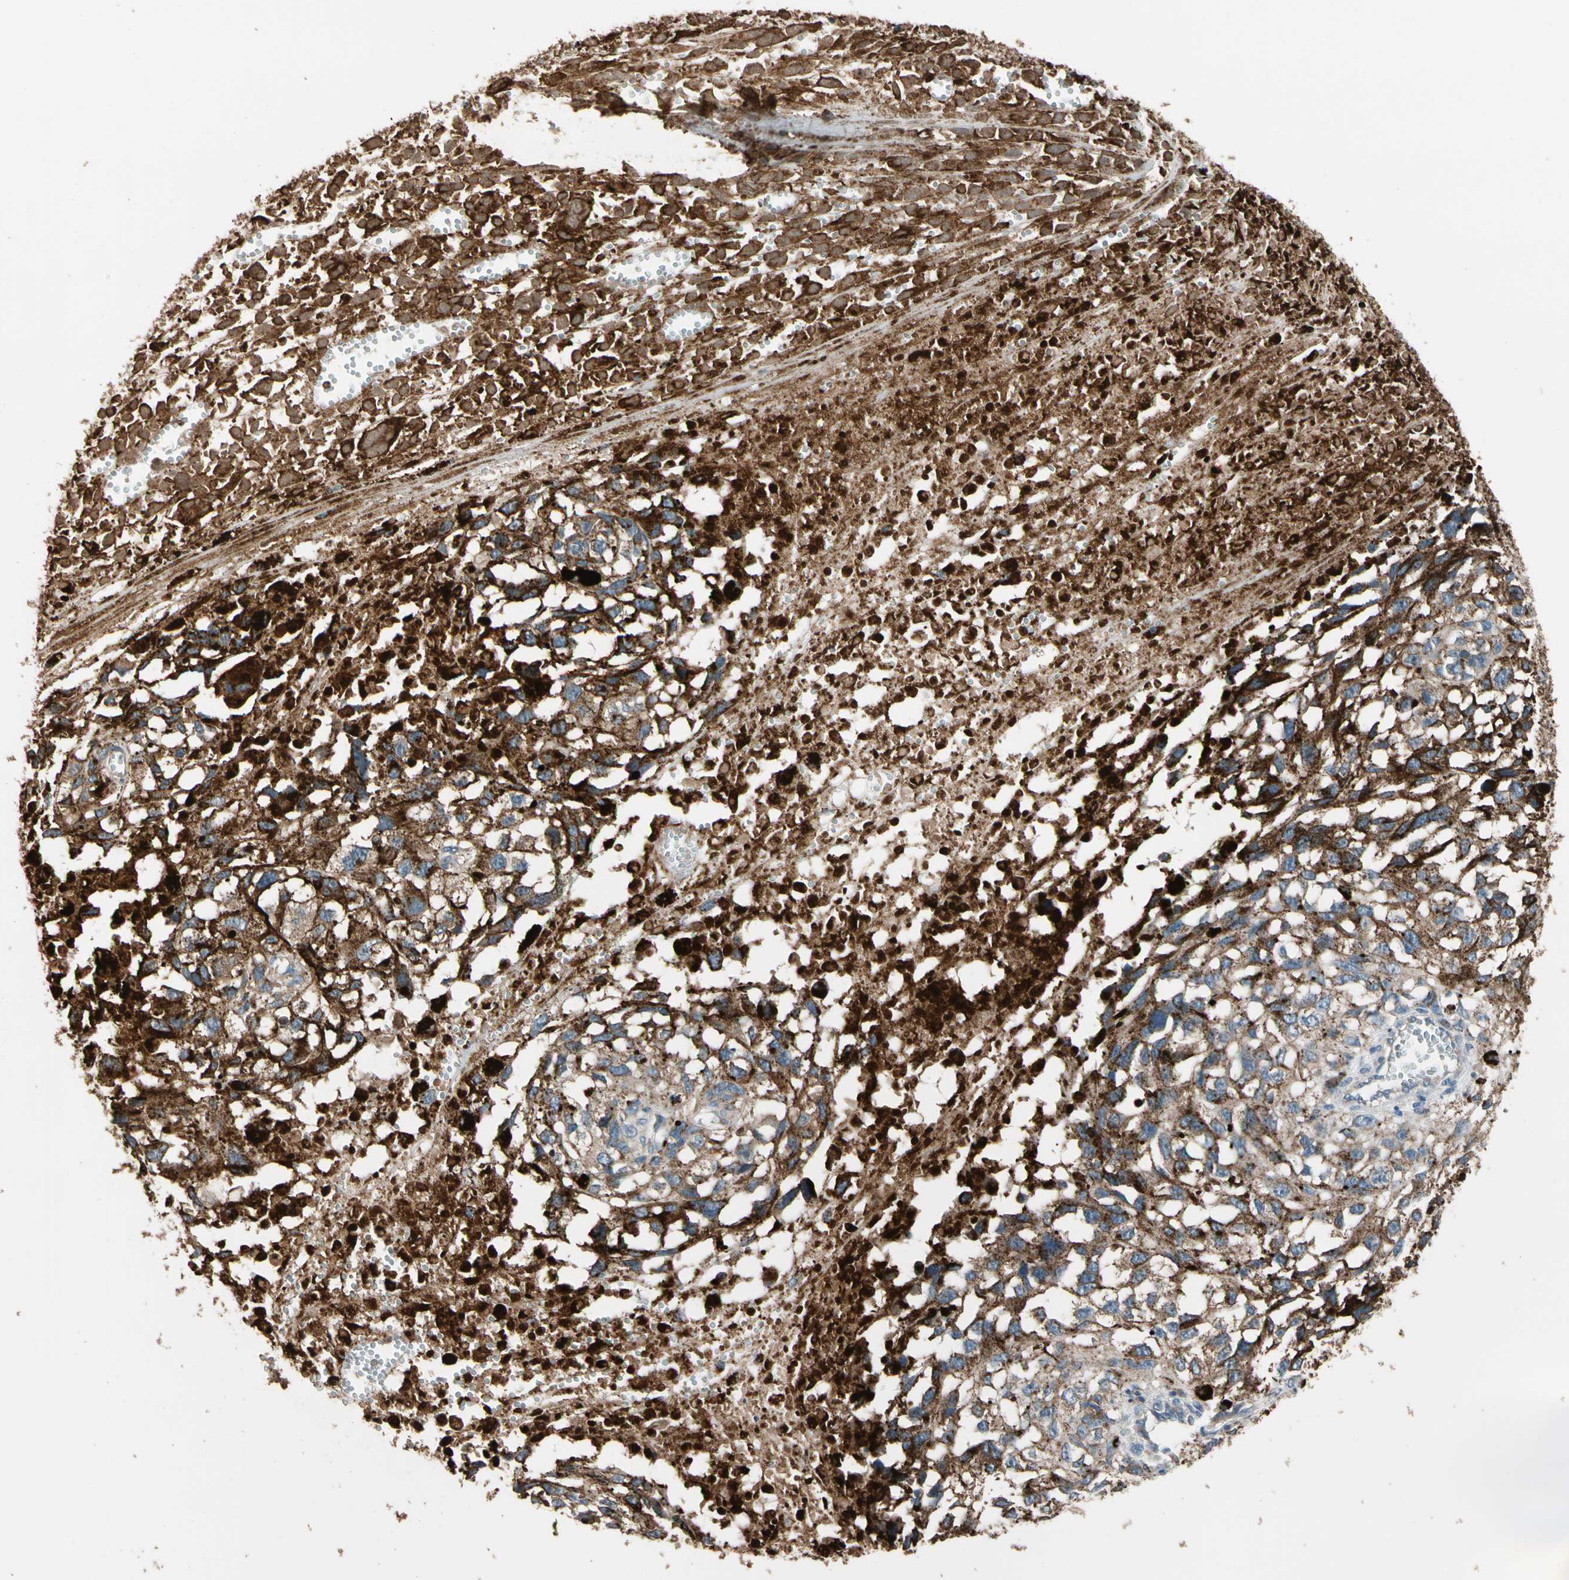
{"staining": {"intensity": "moderate", "quantity": "25%-75%", "location": "cytoplasmic/membranous"}, "tissue": "melanoma", "cell_type": "Tumor cells", "image_type": "cancer", "snomed": [{"axis": "morphology", "description": "Malignant melanoma, Metastatic site"}, {"axis": "topography", "description": "Lymph node"}], "caption": "Human malignant melanoma (metastatic site) stained with a brown dye reveals moderate cytoplasmic/membranous positive positivity in about 25%-75% of tumor cells.", "gene": "GM2A", "patient": {"sex": "male", "age": 59}}